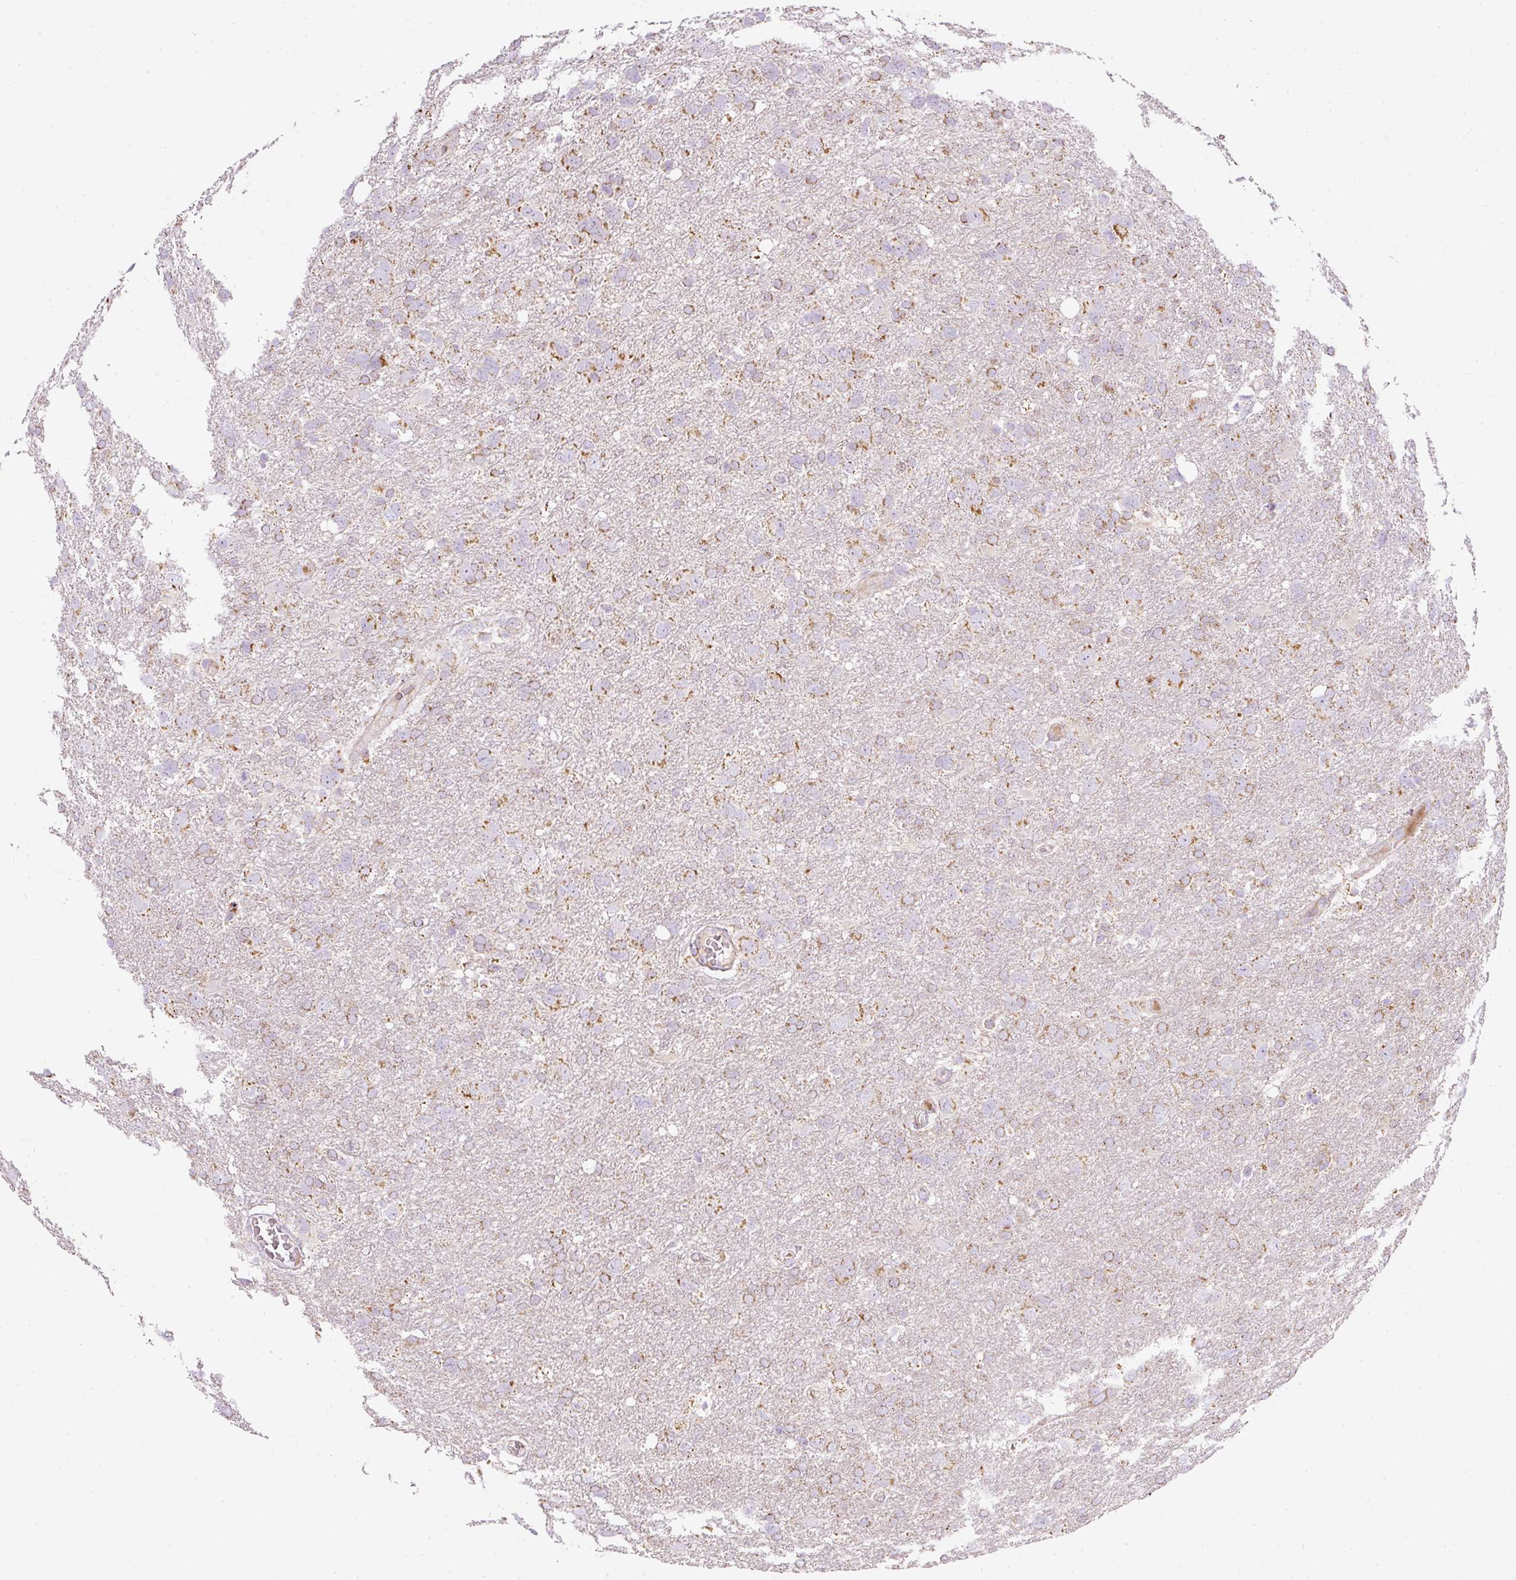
{"staining": {"intensity": "moderate", "quantity": "25%-75%", "location": "cytoplasmic/membranous"}, "tissue": "glioma", "cell_type": "Tumor cells", "image_type": "cancer", "snomed": [{"axis": "morphology", "description": "Glioma, malignant, High grade"}, {"axis": "topography", "description": "Brain"}], "caption": "Human high-grade glioma (malignant) stained with a brown dye reveals moderate cytoplasmic/membranous positive positivity in about 25%-75% of tumor cells.", "gene": "SDHA", "patient": {"sex": "male", "age": 61}}